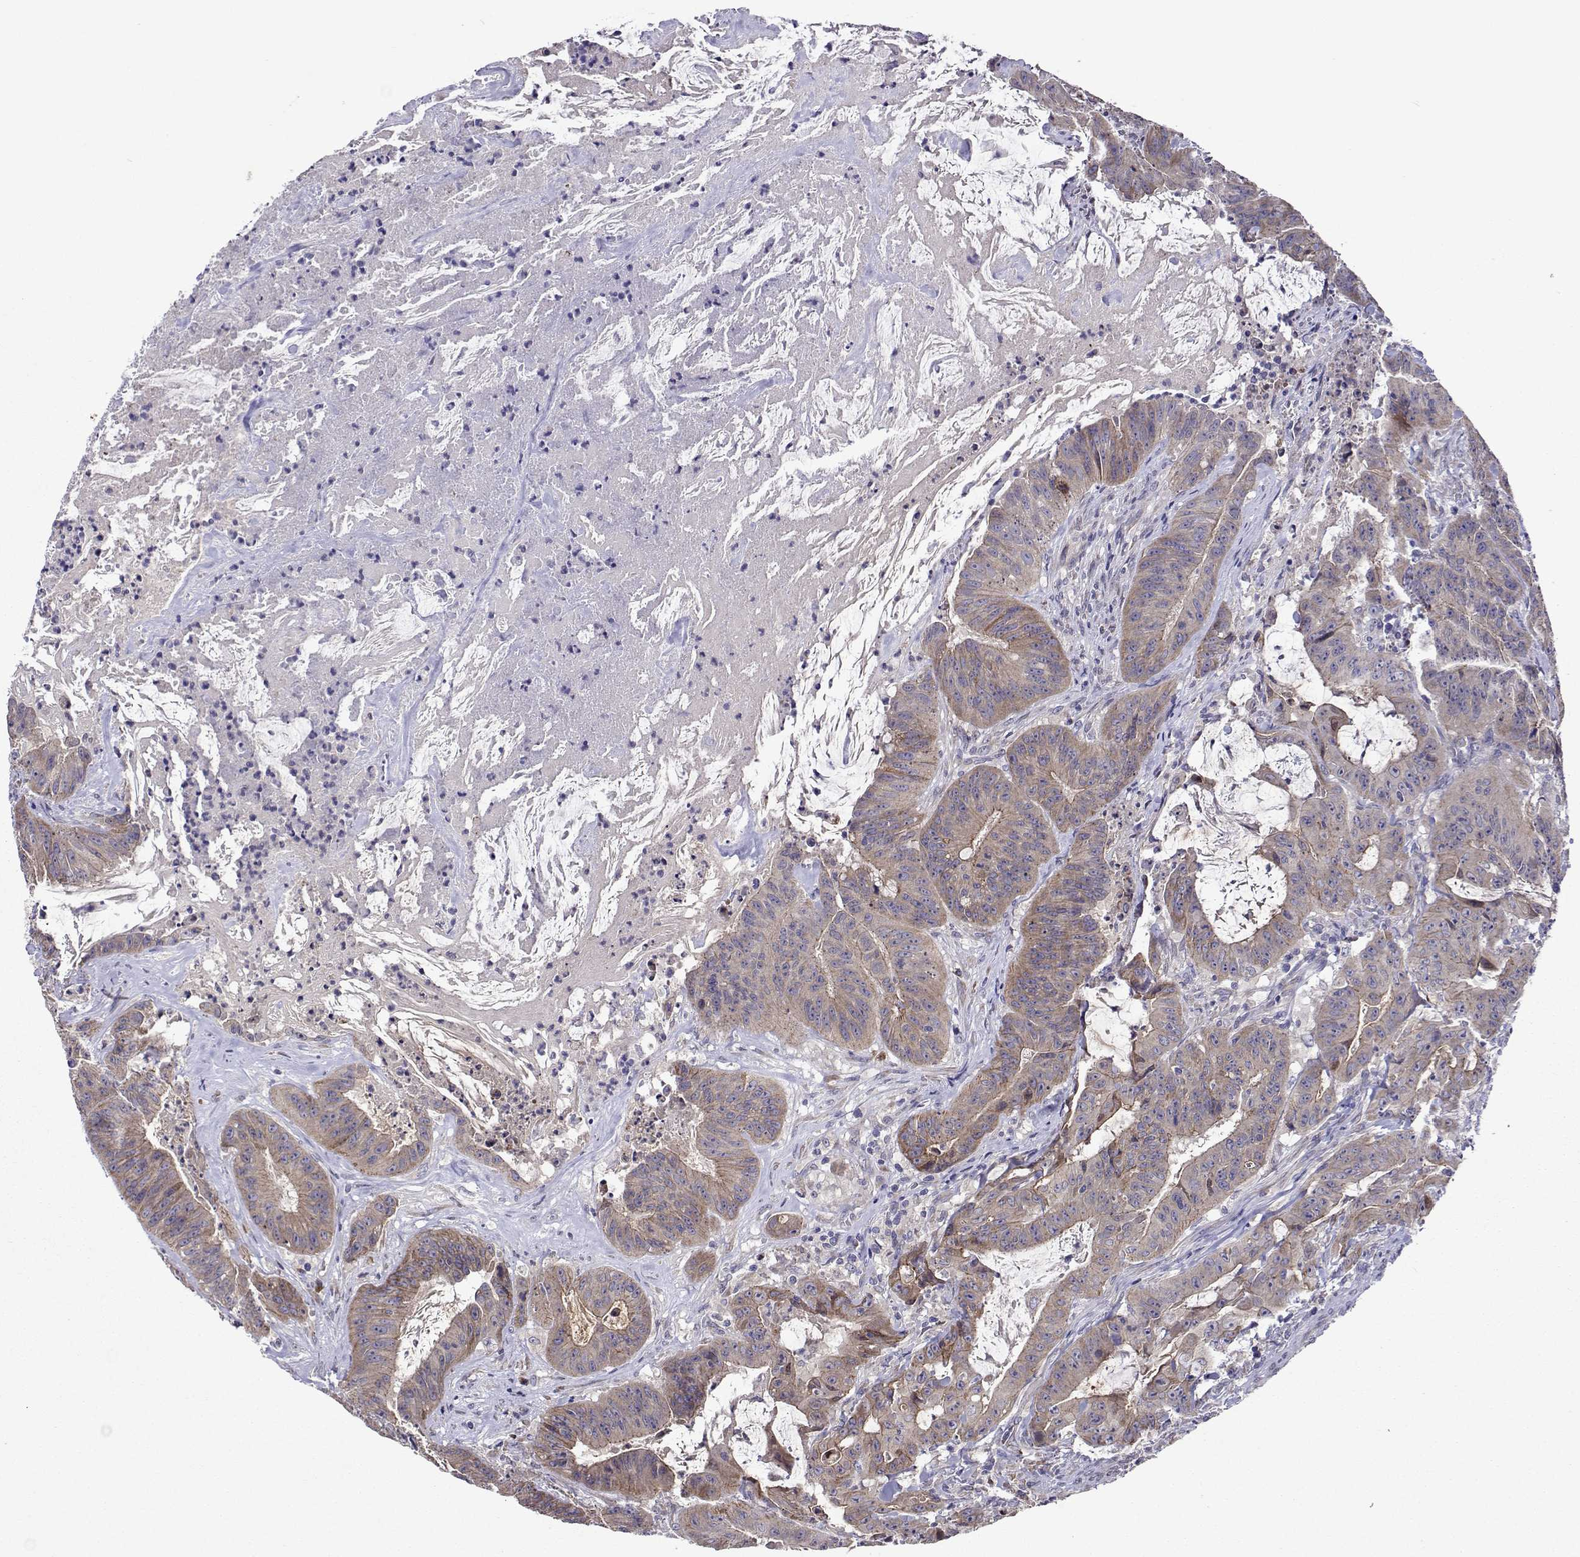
{"staining": {"intensity": "weak", "quantity": "25%-75%", "location": "cytoplasmic/membranous"}, "tissue": "colorectal cancer", "cell_type": "Tumor cells", "image_type": "cancer", "snomed": [{"axis": "morphology", "description": "Adenocarcinoma, NOS"}, {"axis": "topography", "description": "Colon"}], "caption": "Human colorectal cancer (adenocarcinoma) stained for a protein (brown) exhibits weak cytoplasmic/membranous positive staining in approximately 25%-75% of tumor cells.", "gene": "TARBP2", "patient": {"sex": "male", "age": 33}}